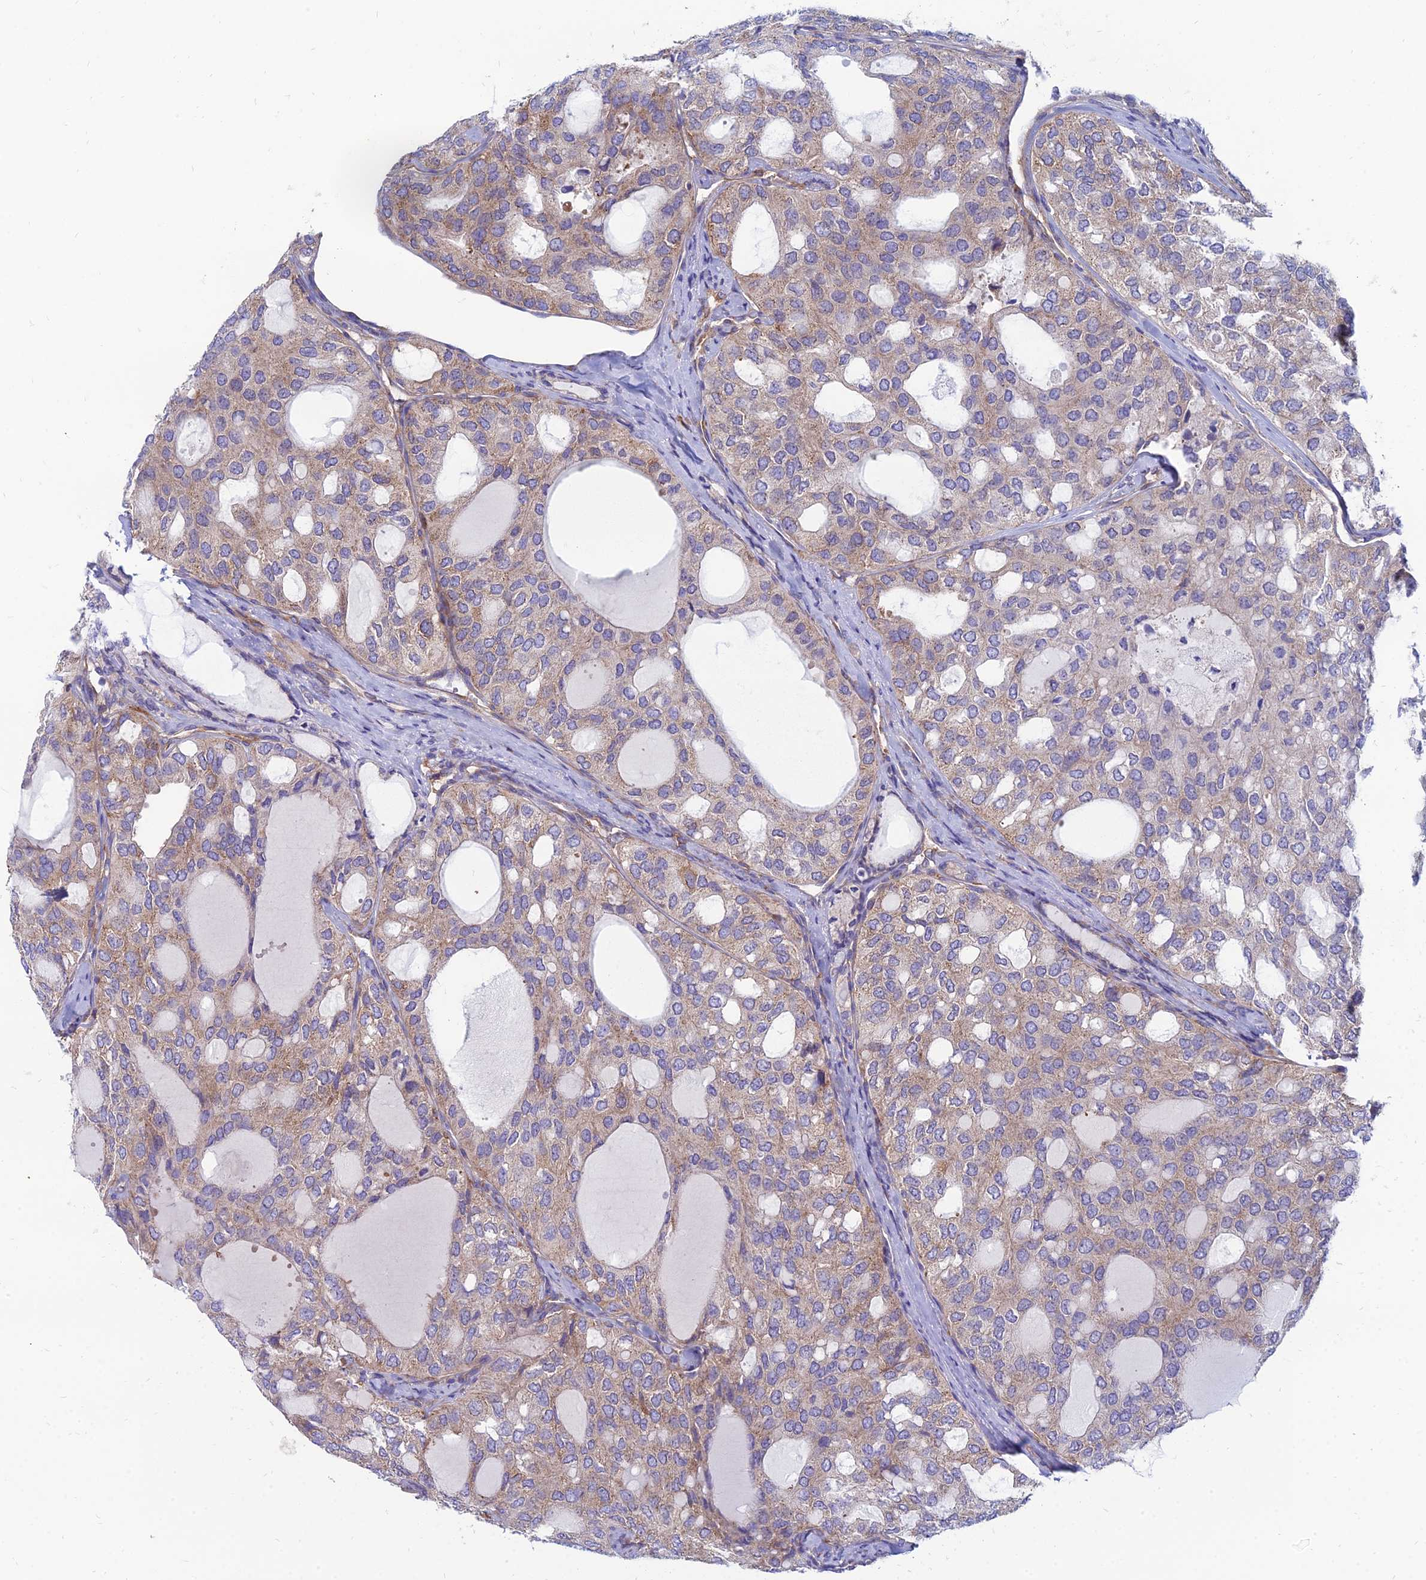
{"staining": {"intensity": "moderate", "quantity": ">75%", "location": "cytoplasmic/membranous"}, "tissue": "thyroid cancer", "cell_type": "Tumor cells", "image_type": "cancer", "snomed": [{"axis": "morphology", "description": "Follicular adenoma carcinoma, NOS"}, {"axis": "topography", "description": "Thyroid gland"}], "caption": "An image of human follicular adenoma carcinoma (thyroid) stained for a protein exhibits moderate cytoplasmic/membranous brown staining in tumor cells.", "gene": "TXLNA", "patient": {"sex": "male", "age": 75}}